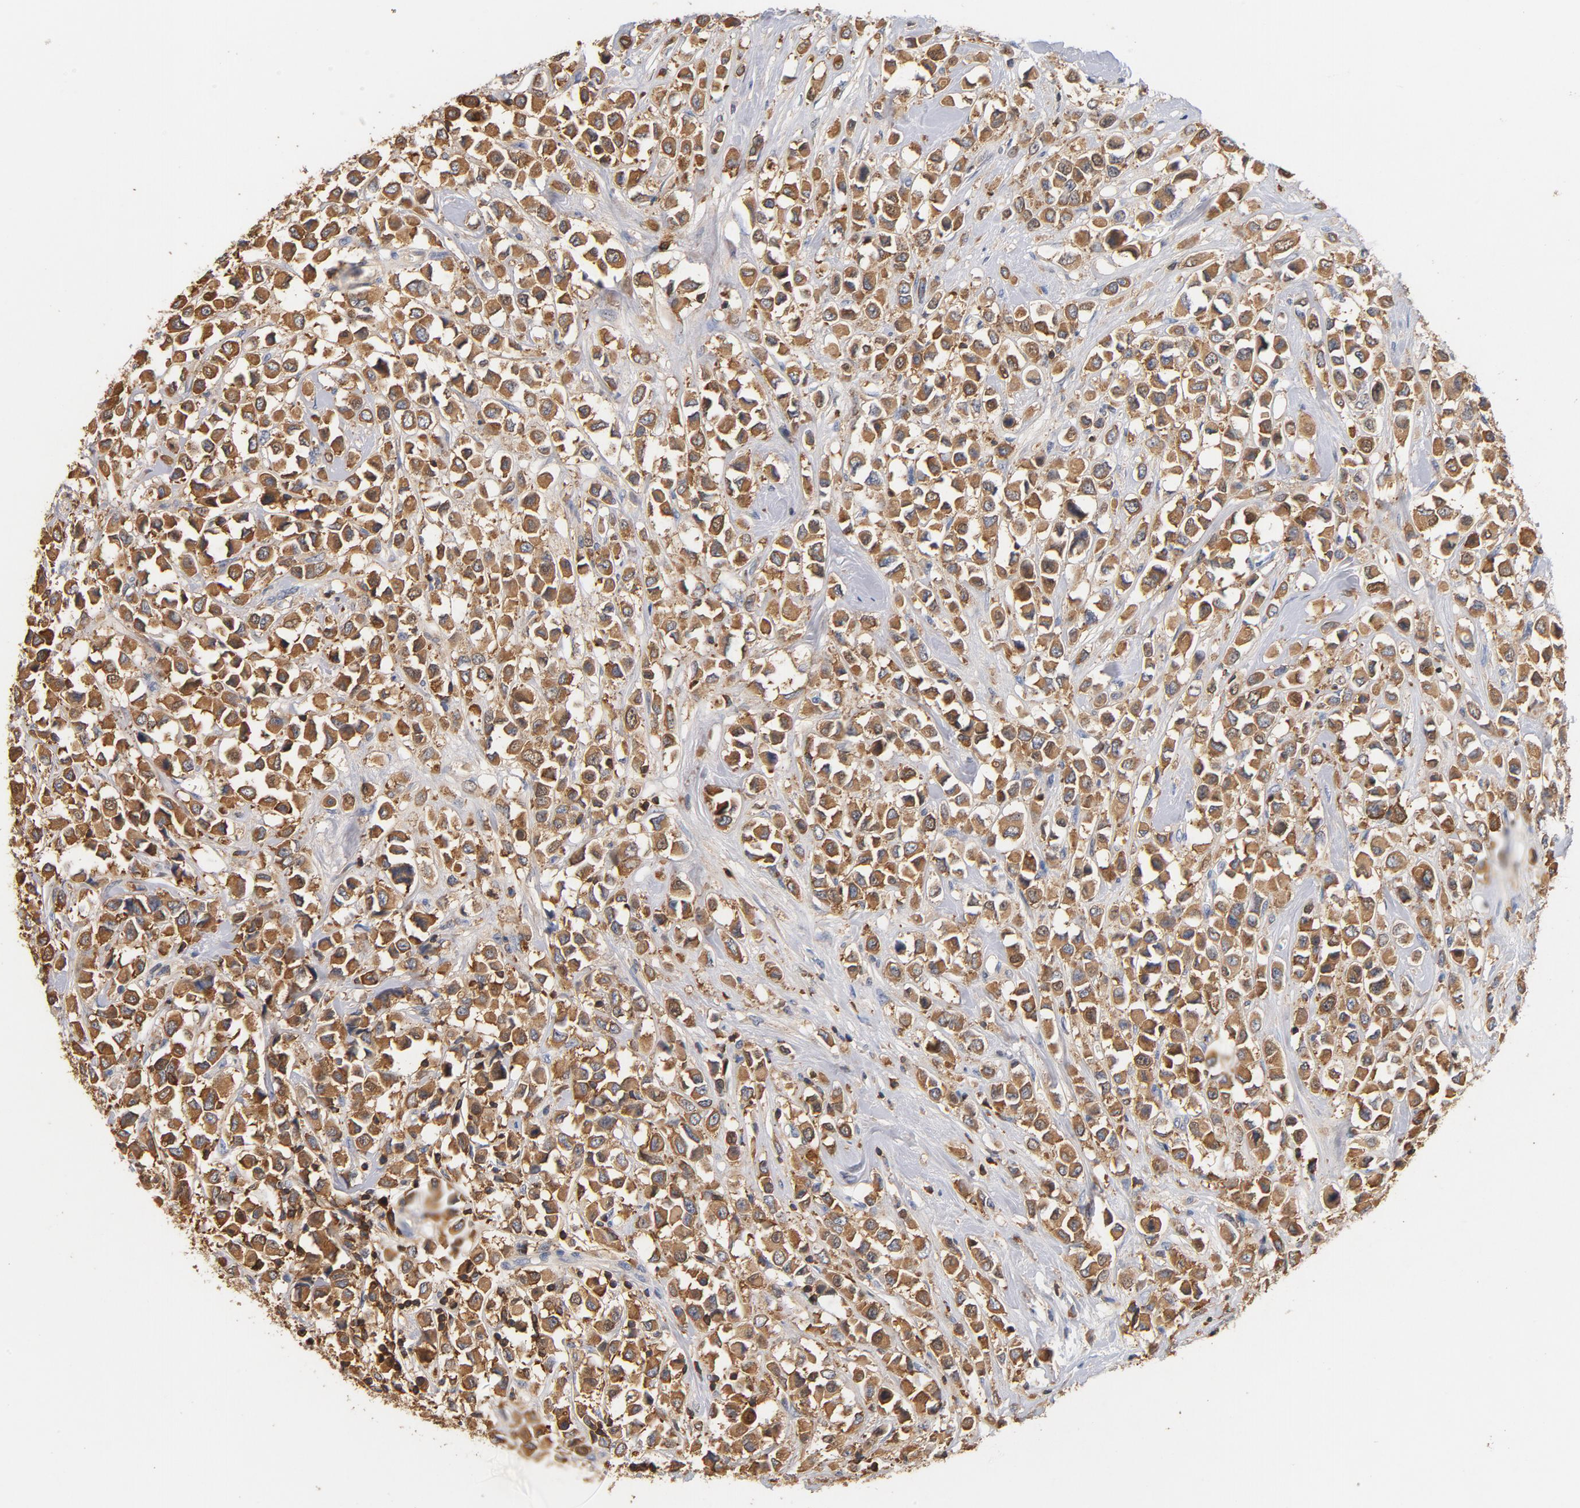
{"staining": {"intensity": "strong", "quantity": ">75%", "location": "cytoplasmic/membranous"}, "tissue": "breast cancer", "cell_type": "Tumor cells", "image_type": "cancer", "snomed": [{"axis": "morphology", "description": "Duct carcinoma"}, {"axis": "topography", "description": "Breast"}], "caption": "This is a micrograph of immunohistochemistry (IHC) staining of breast invasive ductal carcinoma, which shows strong positivity in the cytoplasmic/membranous of tumor cells.", "gene": "EZR", "patient": {"sex": "female", "age": 61}}